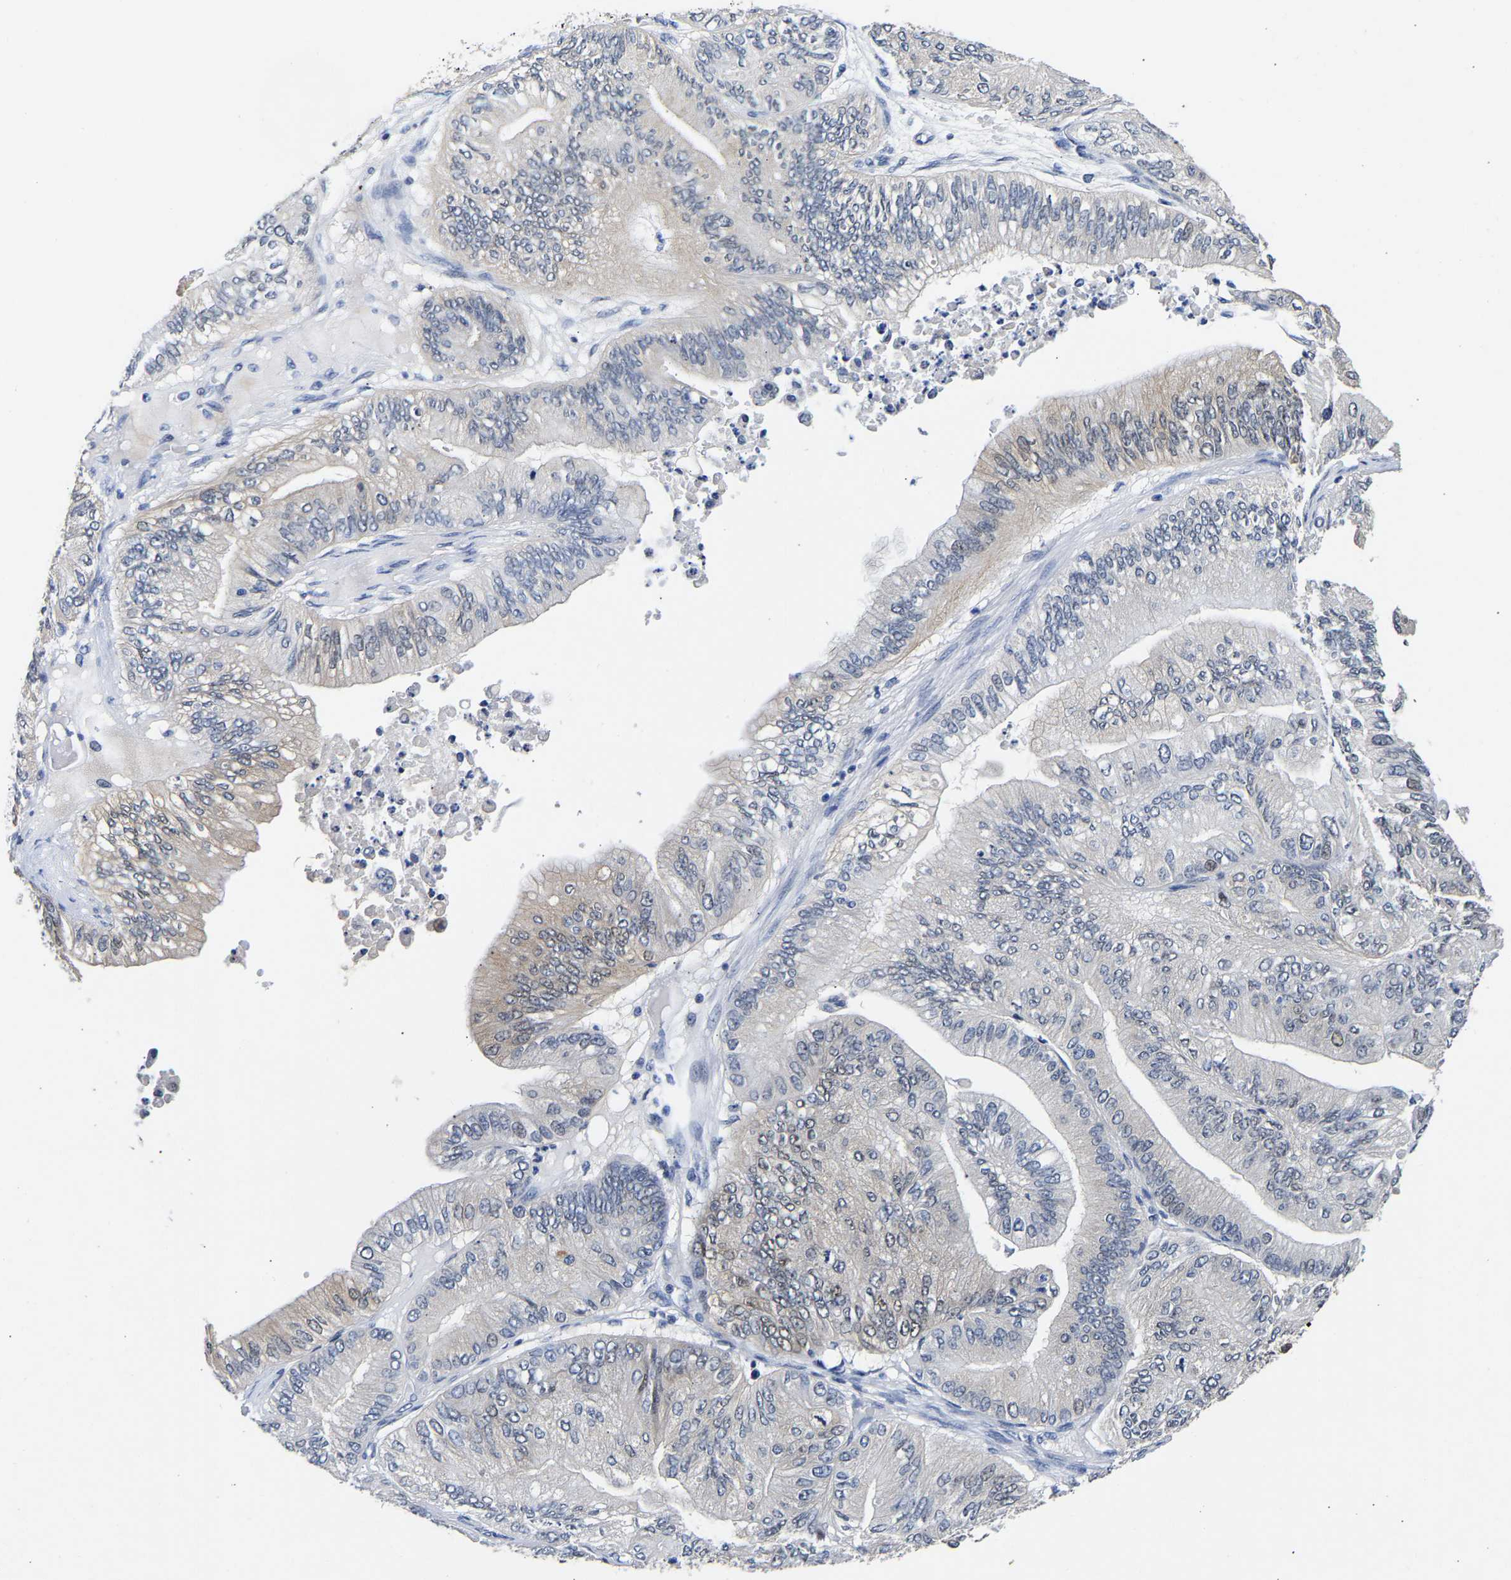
{"staining": {"intensity": "weak", "quantity": "<25%", "location": "cytoplasmic/membranous"}, "tissue": "ovarian cancer", "cell_type": "Tumor cells", "image_type": "cancer", "snomed": [{"axis": "morphology", "description": "Cystadenocarcinoma, mucinous, NOS"}, {"axis": "topography", "description": "Ovary"}], "caption": "Protein analysis of ovarian cancer demonstrates no significant expression in tumor cells.", "gene": "CCDC6", "patient": {"sex": "female", "age": 61}}